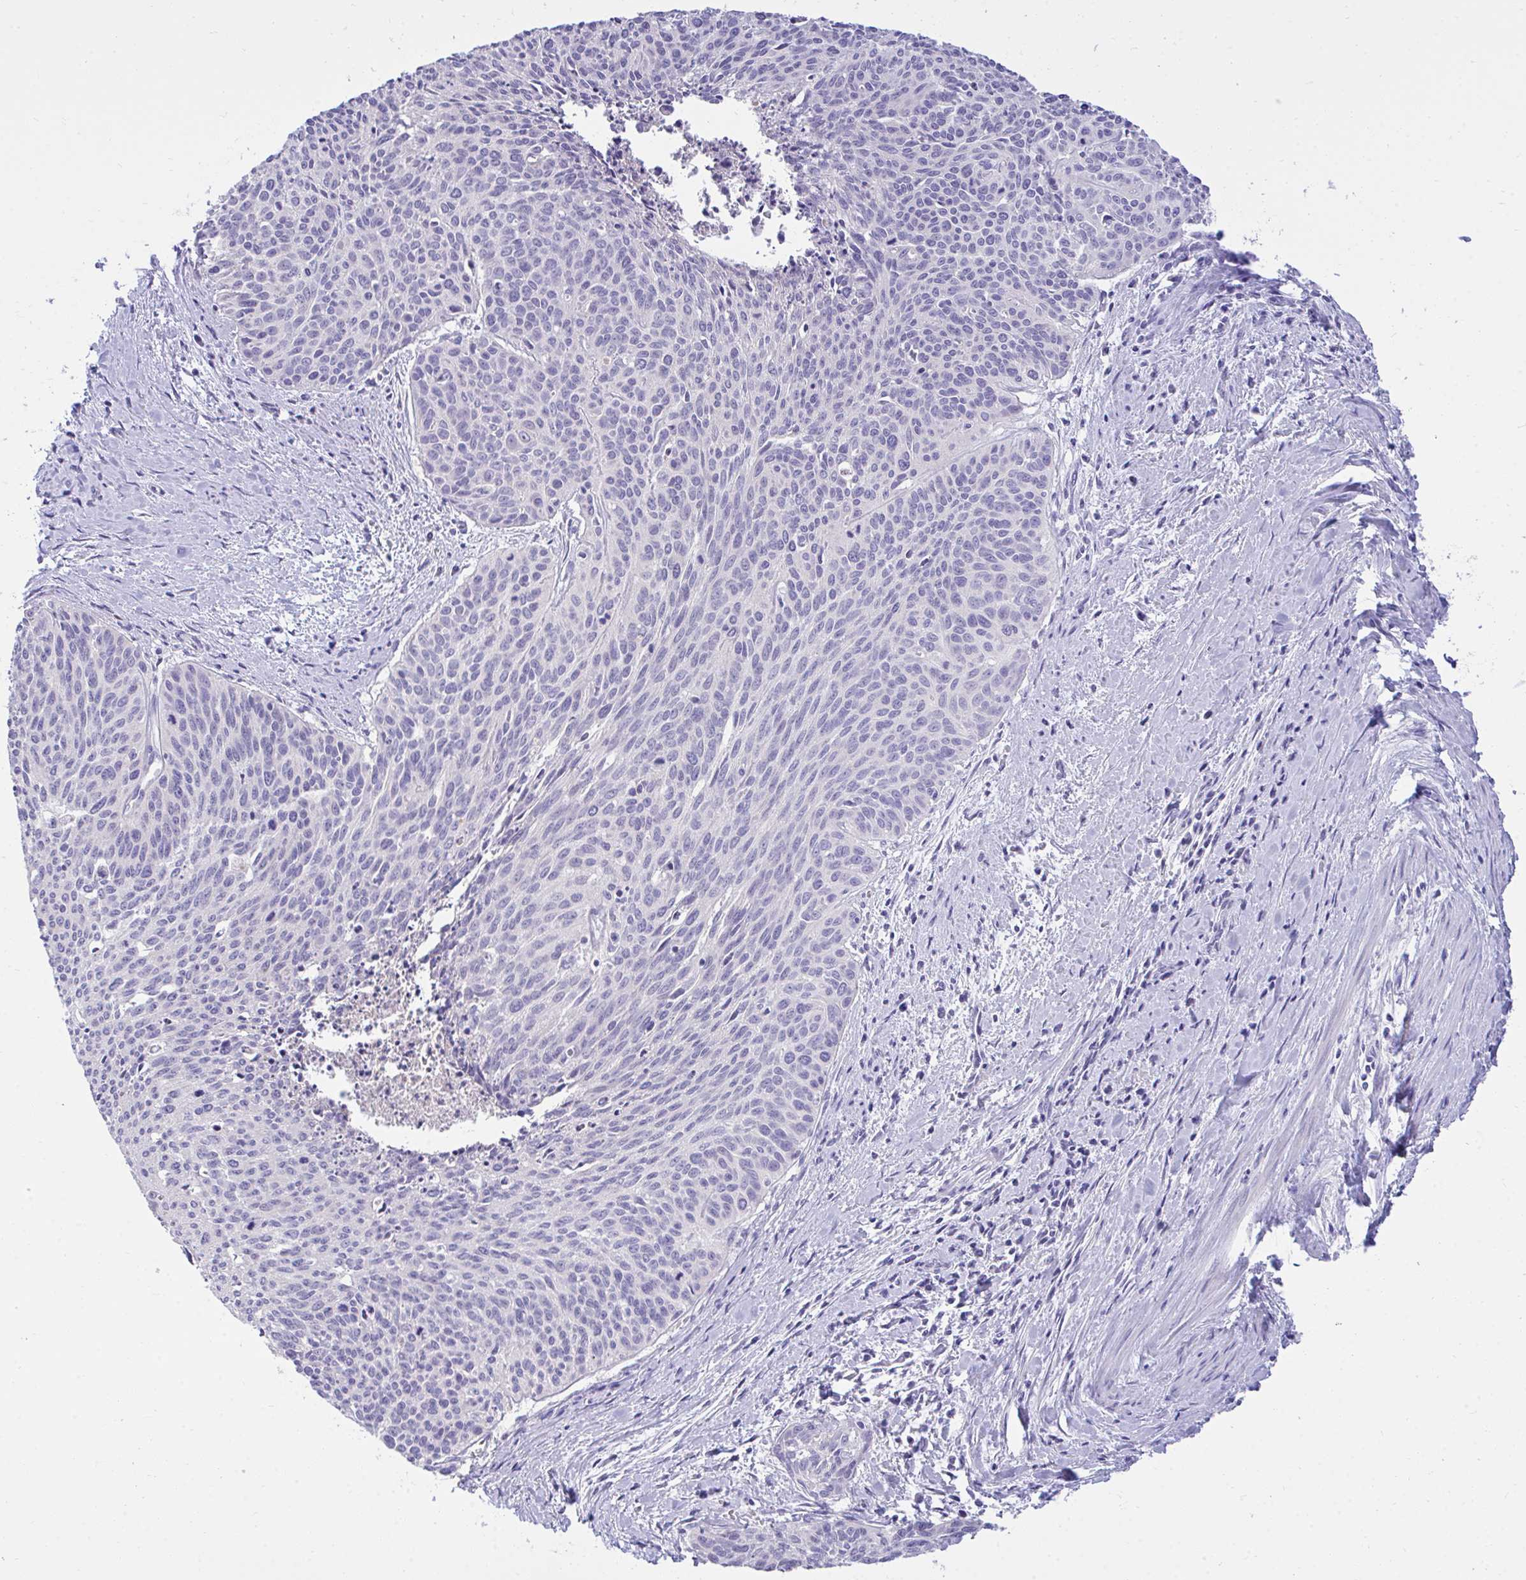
{"staining": {"intensity": "negative", "quantity": "none", "location": "none"}, "tissue": "cervical cancer", "cell_type": "Tumor cells", "image_type": "cancer", "snomed": [{"axis": "morphology", "description": "Squamous cell carcinoma, NOS"}, {"axis": "topography", "description": "Cervix"}], "caption": "A micrograph of cervical cancer (squamous cell carcinoma) stained for a protein demonstrates no brown staining in tumor cells. (DAB immunohistochemistry (IHC), high magnification).", "gene": "TMCO5A", "patient": {"sex": "female", "age": 55}}